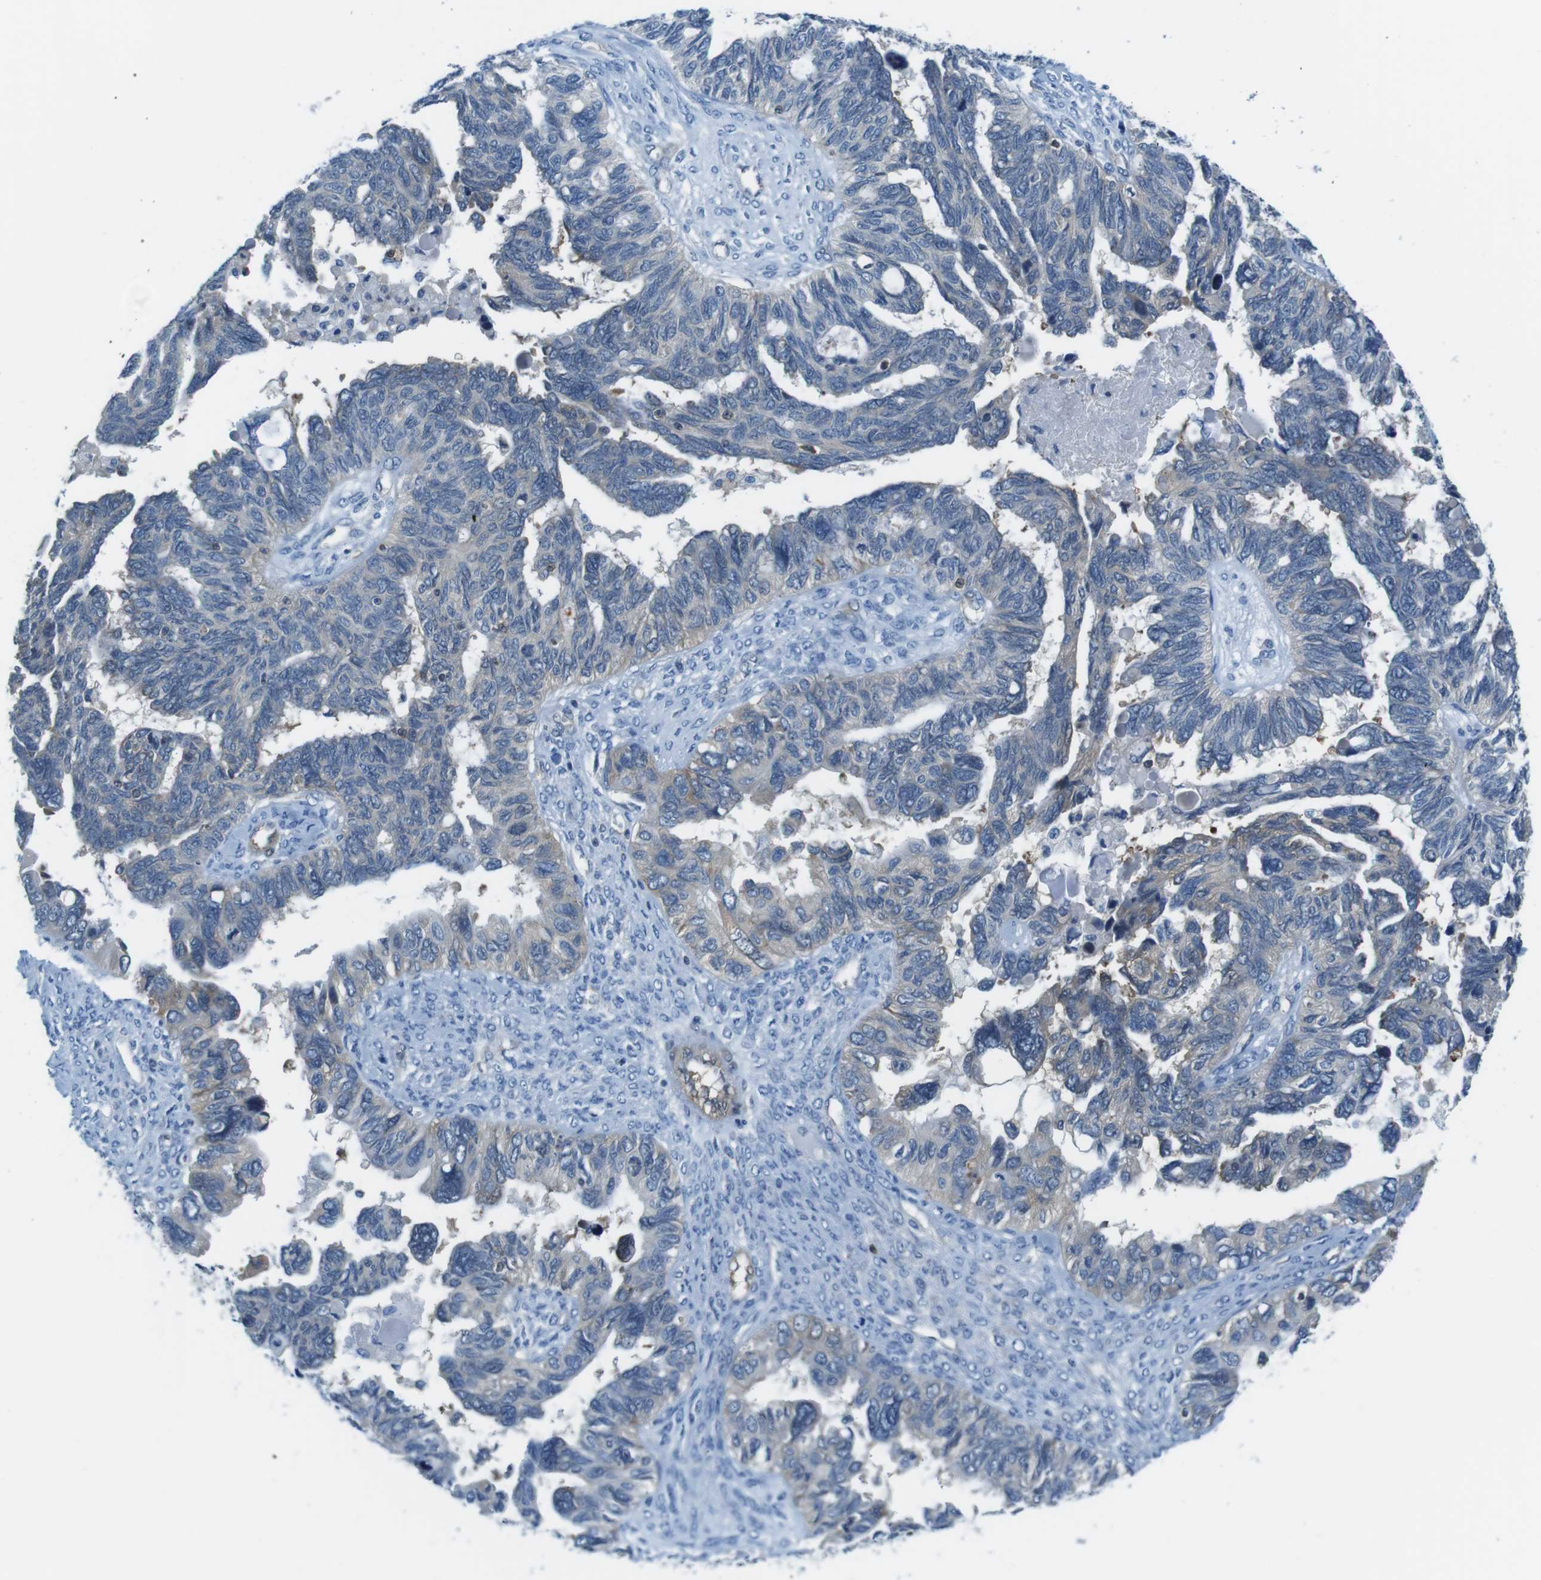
{"staining": {"intensity": "negative", "quantity": "none", "location": "none"}, "tissue": "ovarian cancer", "cell_type": "Tumor cells", "image_type": "cancer", "snomed": [{"axis": "morphology", "description": "Cystadenocarcinoma, serous, NOS"}, {"axis": "topography", "description": "Ovary"}], "caption": "Image shows no protein expression in tumor cells of ovarian cancer tissue.", "gene": "TES", "patient": {"sex": "female", "age": 79}}